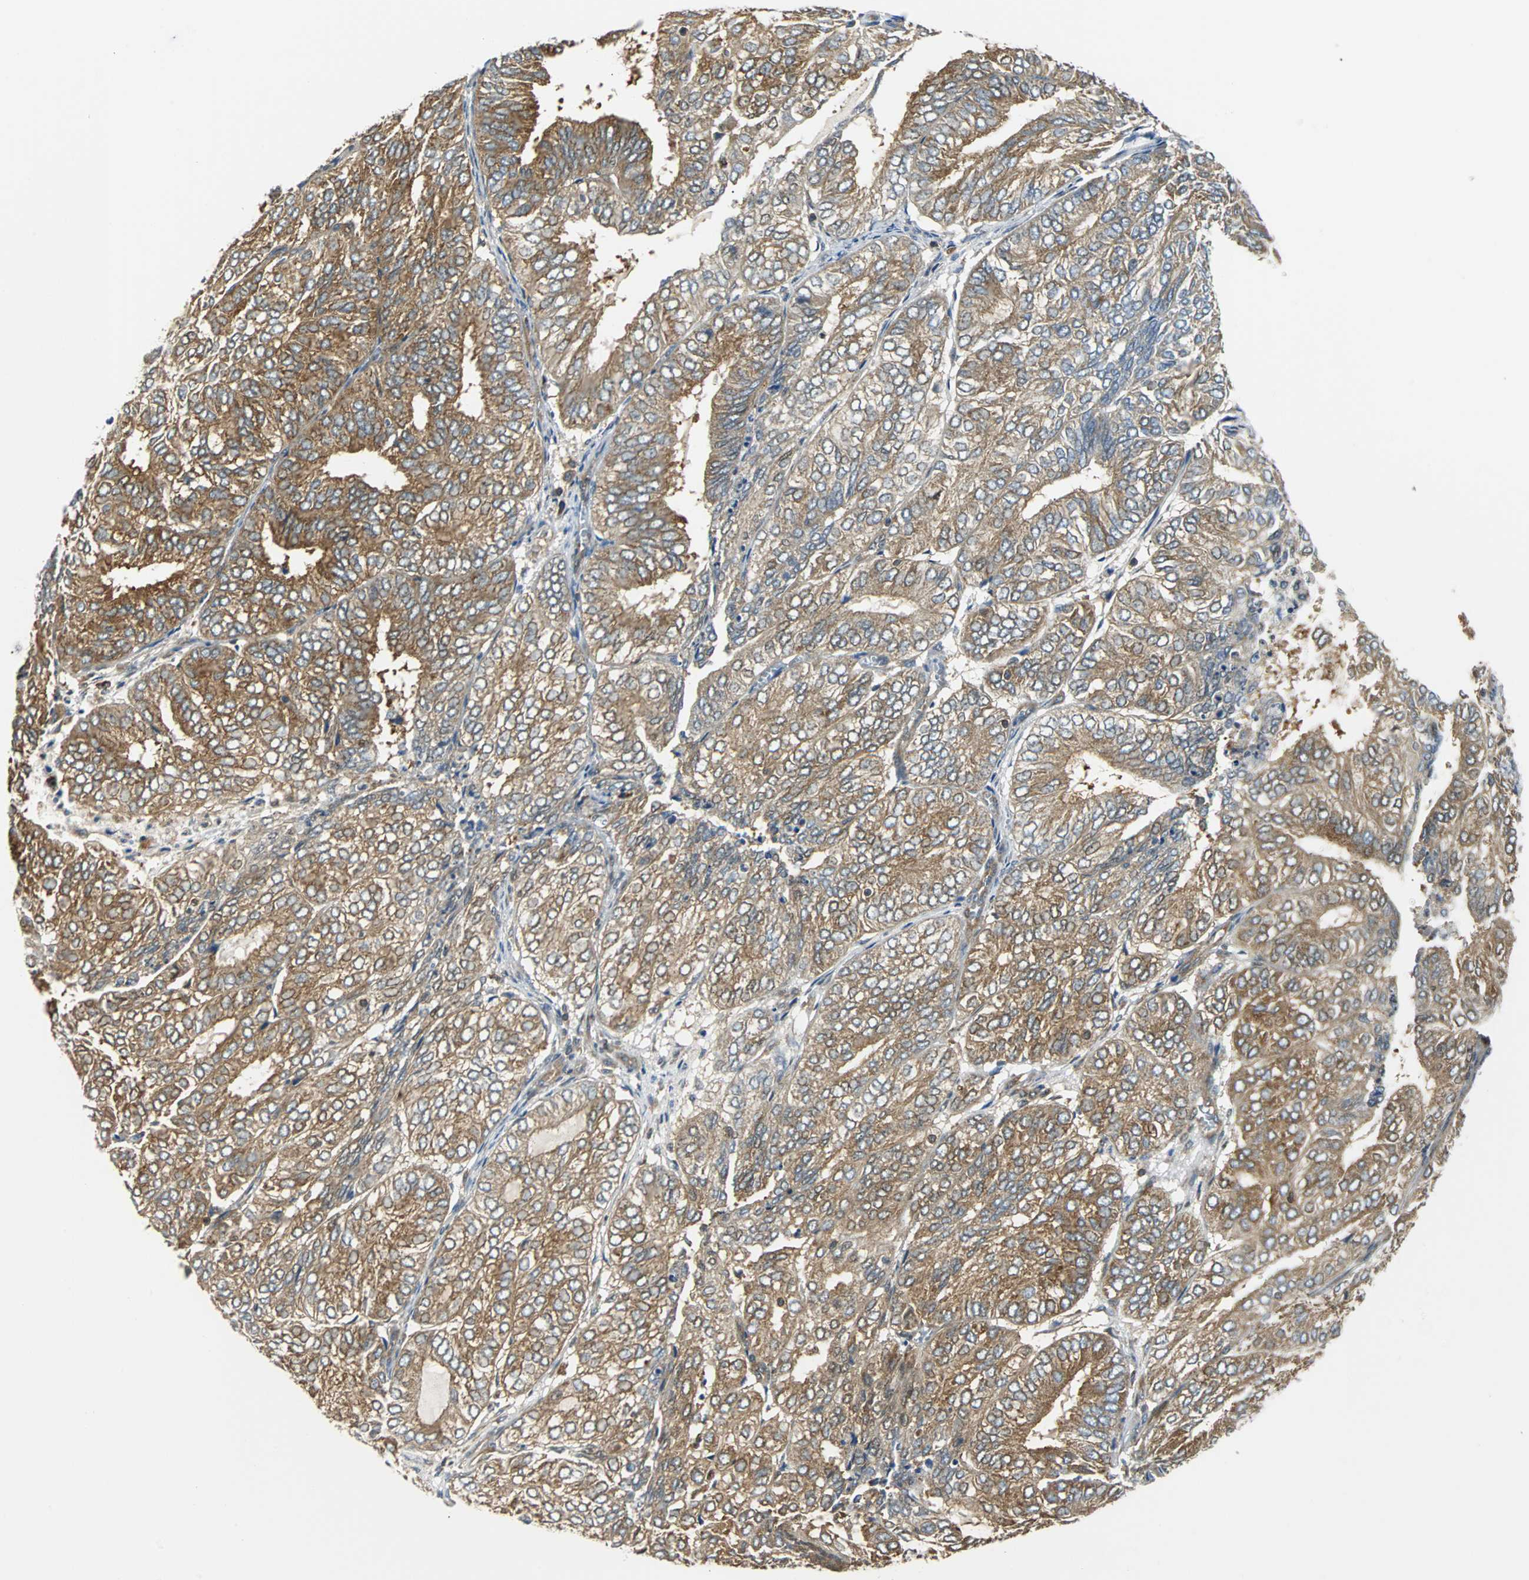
{"staining": {"intensity": "moderate", "quantity": ">75%", "location": "cytoplasmic/membranous"}, "tissue": "endometrial cancer", "cell_type": "Tumor cells", "image_type": "cancer", "snomed": [{"axis": "morphology", "description": "Adenocarcinoma, NOS"}, {"axis": "topography", "description": "Uterus"}], "caption": "Immunohistochemical staining of human endometrial adenocarcinoma exhibits moderate cytoplasmic/membranous protein expression in approximately >75% of tumor cells.", "gene": "RELA", "patient": {"sex": "female", "age": 60}}